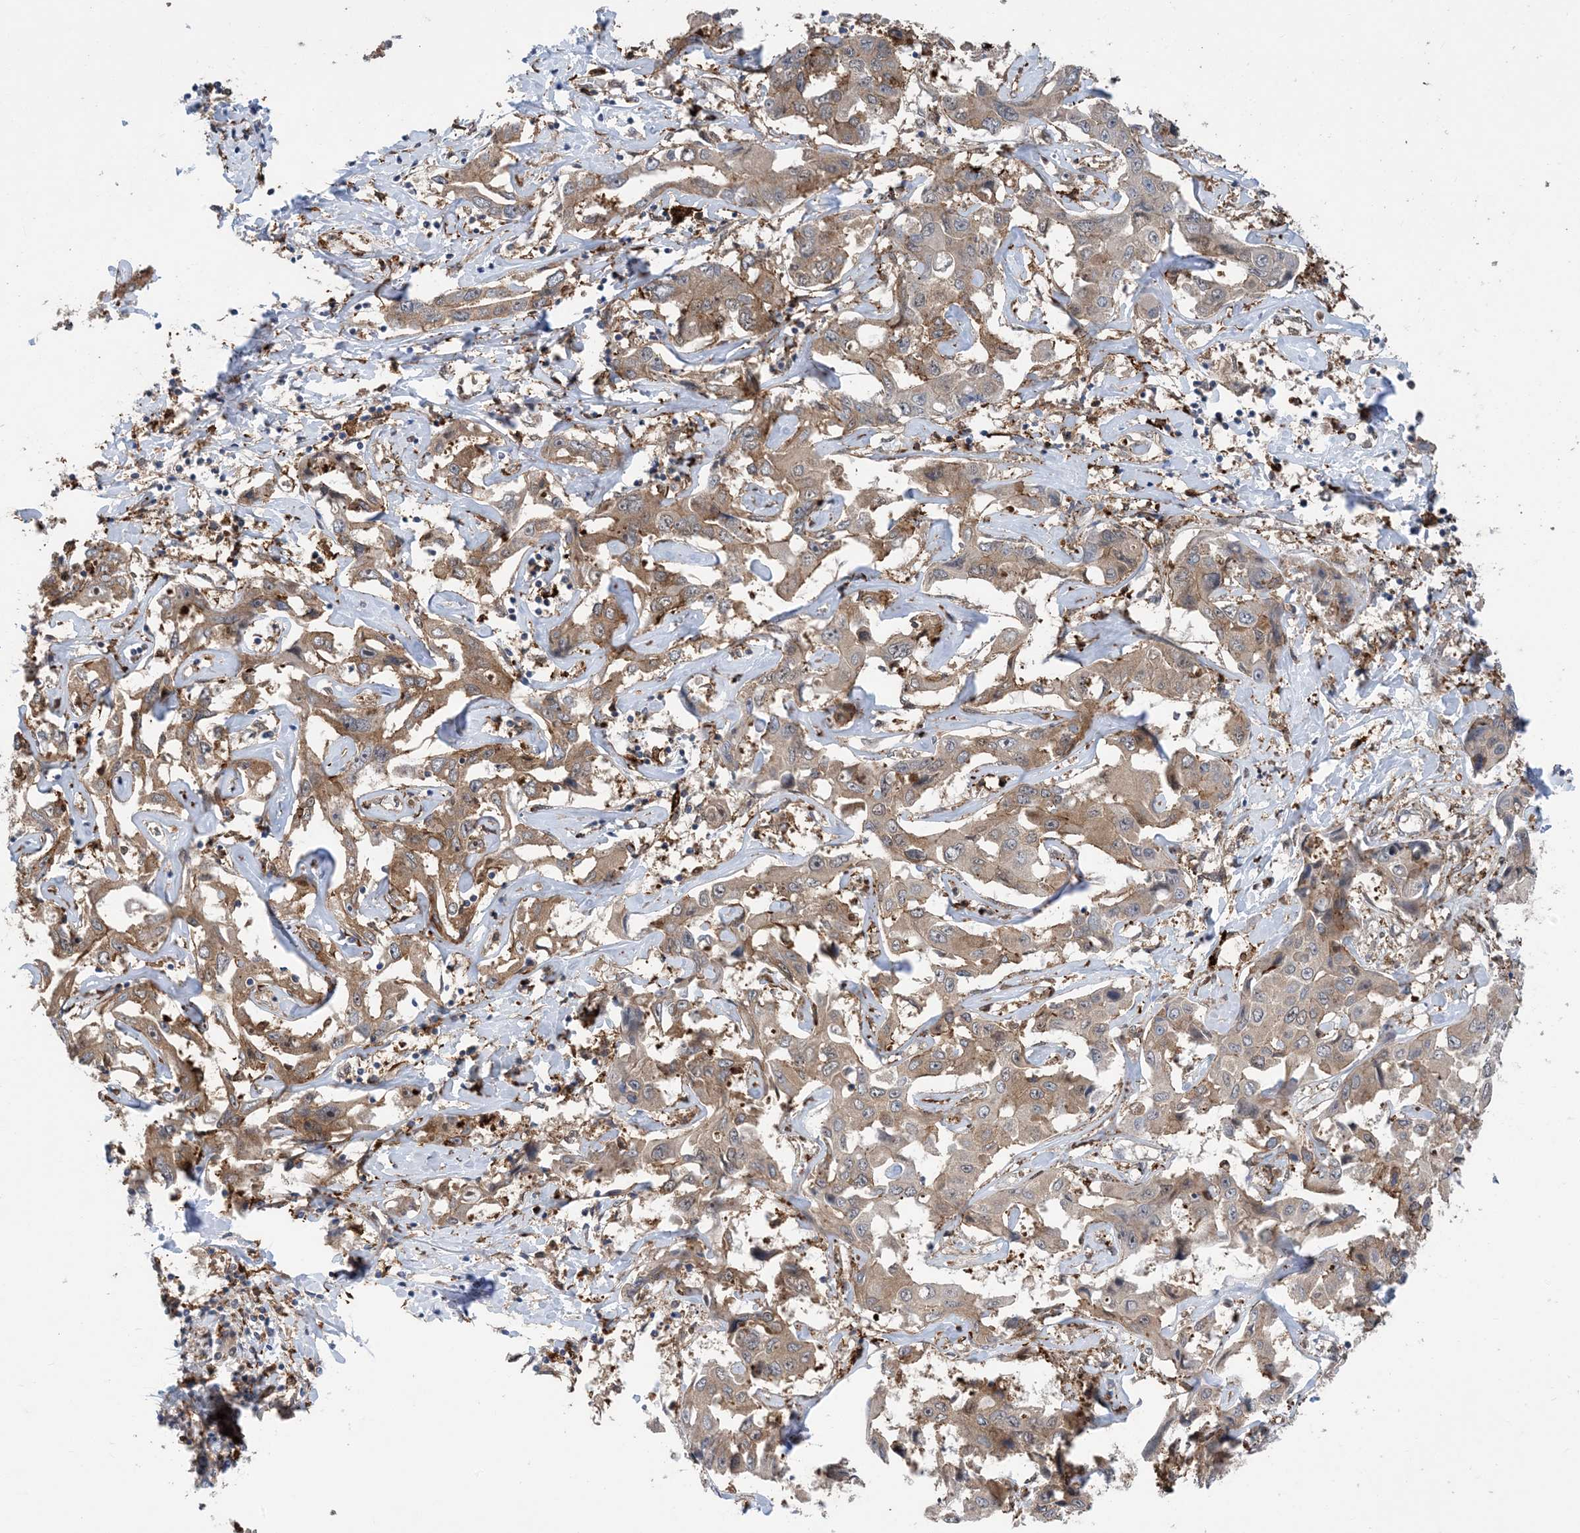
{"staining": {"intensity": "moderate", "quantity": ">75%", "location": "cytoplasmic/membranous"}, "tissue": "liver cancer", "cell_type": "Tumor cells", "image_type": "cancer", "snomed": [{"axis": "morphology", "description": "Cholangiocarcinoma"}, {"axis": "topography", "description": "Liver"}], "caption": "DAB immunohistochemical staining of liver cholangiocarcinoma shows moderate cytoplasmic/membranous protein staining in about >75% of tumor cells.", "gene": "HS1BP3", "patient": {"sex": "male", "age": 59}}